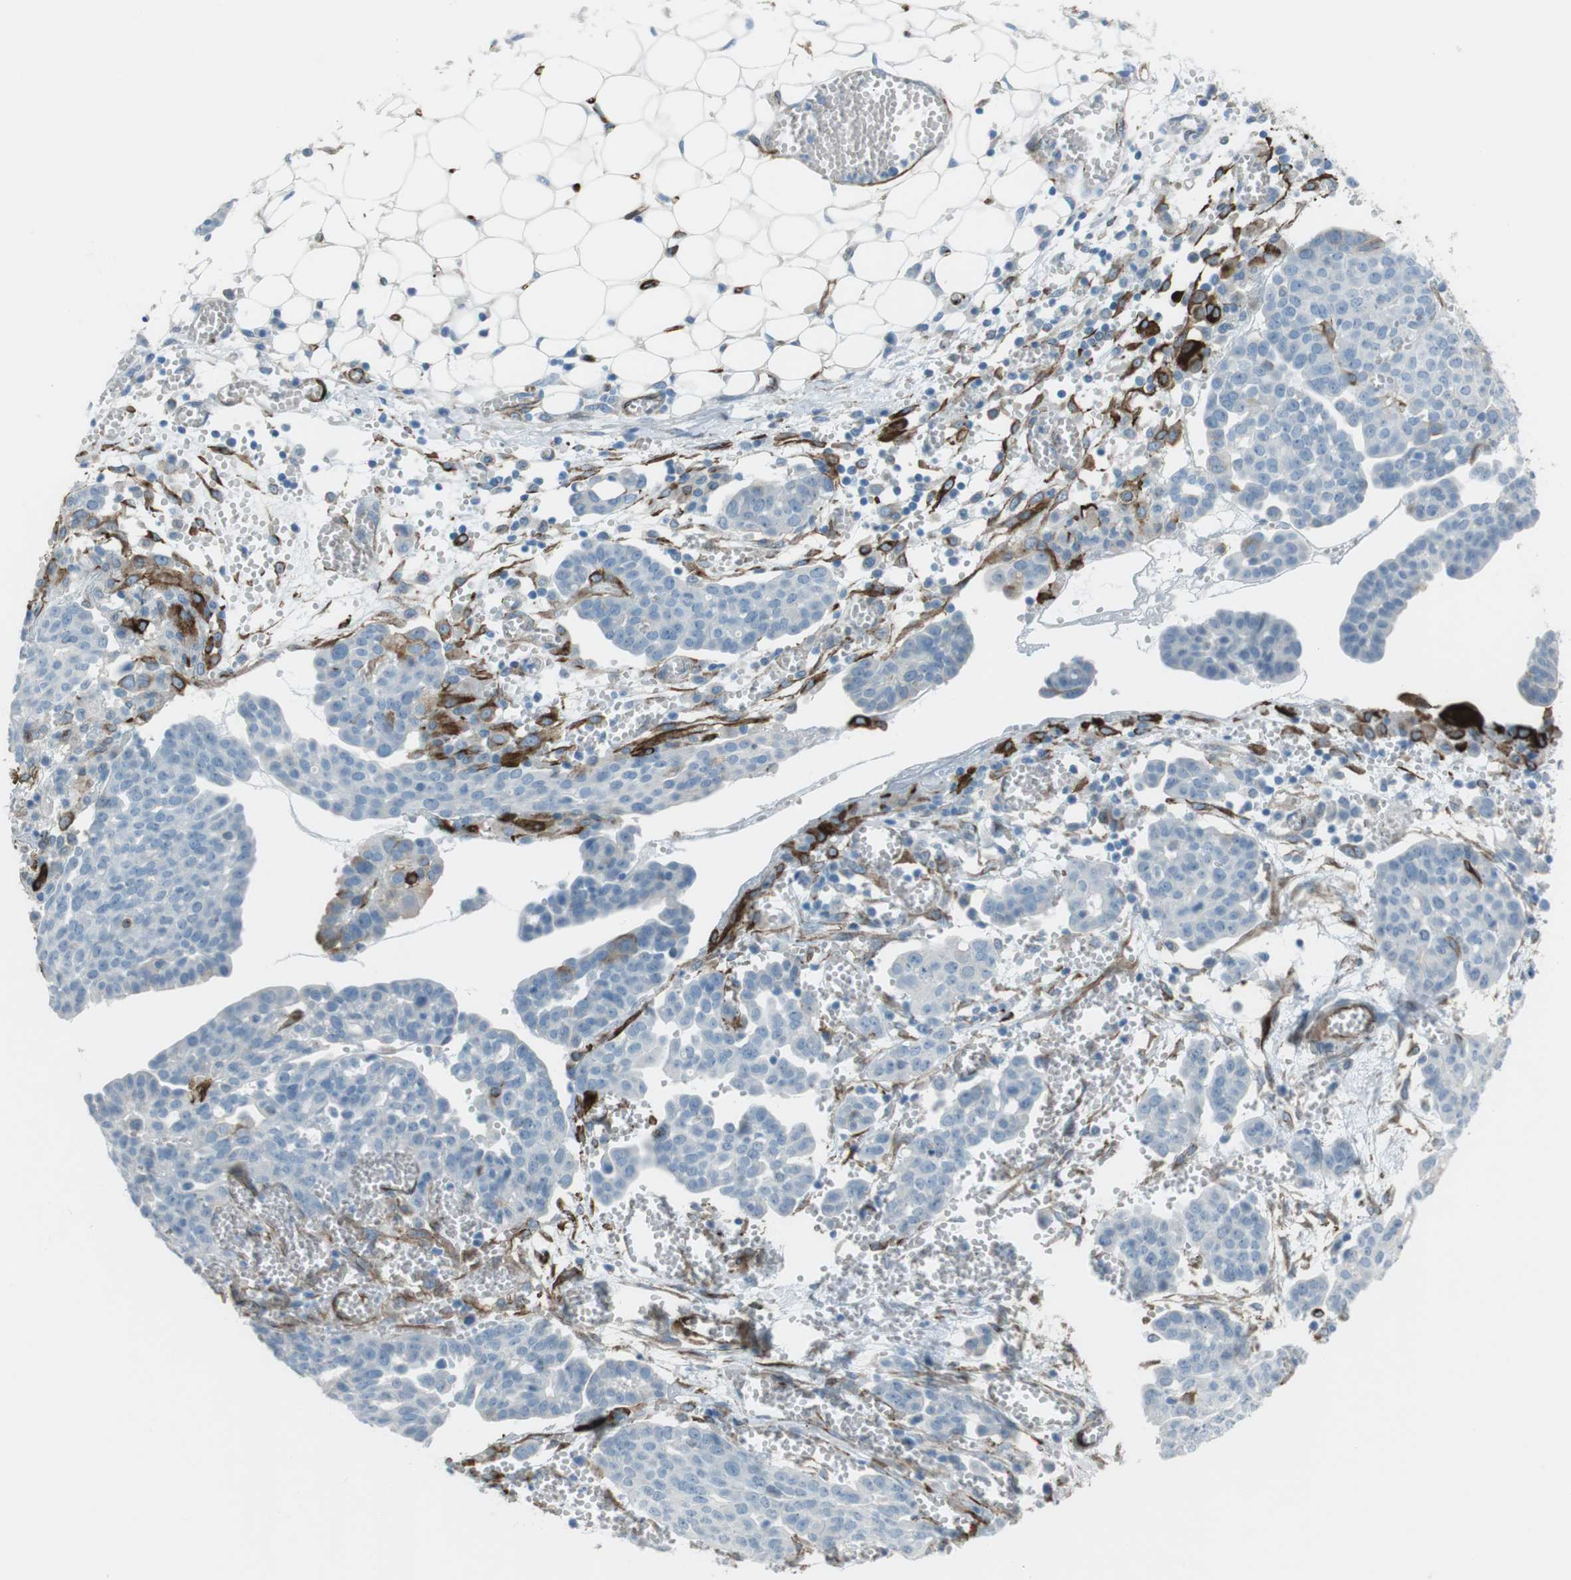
{"staining": {"intensity": "negative", "quantity": "none", "location": "none"}, "tissue": "ovarian cancer", "cell_type": "Tumor cells", "image_type": "cancer", "snomed": [{"axis": "morphology", "description": "Cystadenocarcinoma, serous, NOS"}, {"axis": "topography", "description": "Soft tissue"}, {"axis": "topography", "description": "Ovary"}], "caption": "Immunohistochemistry micrograph of serous cystadenocarcinoma (ovarian) stained for a protein (brown), which reveals no staining in tumor cells.", "gene": "TUBB2A", "patient": {"sex": "female", "age": 57}}